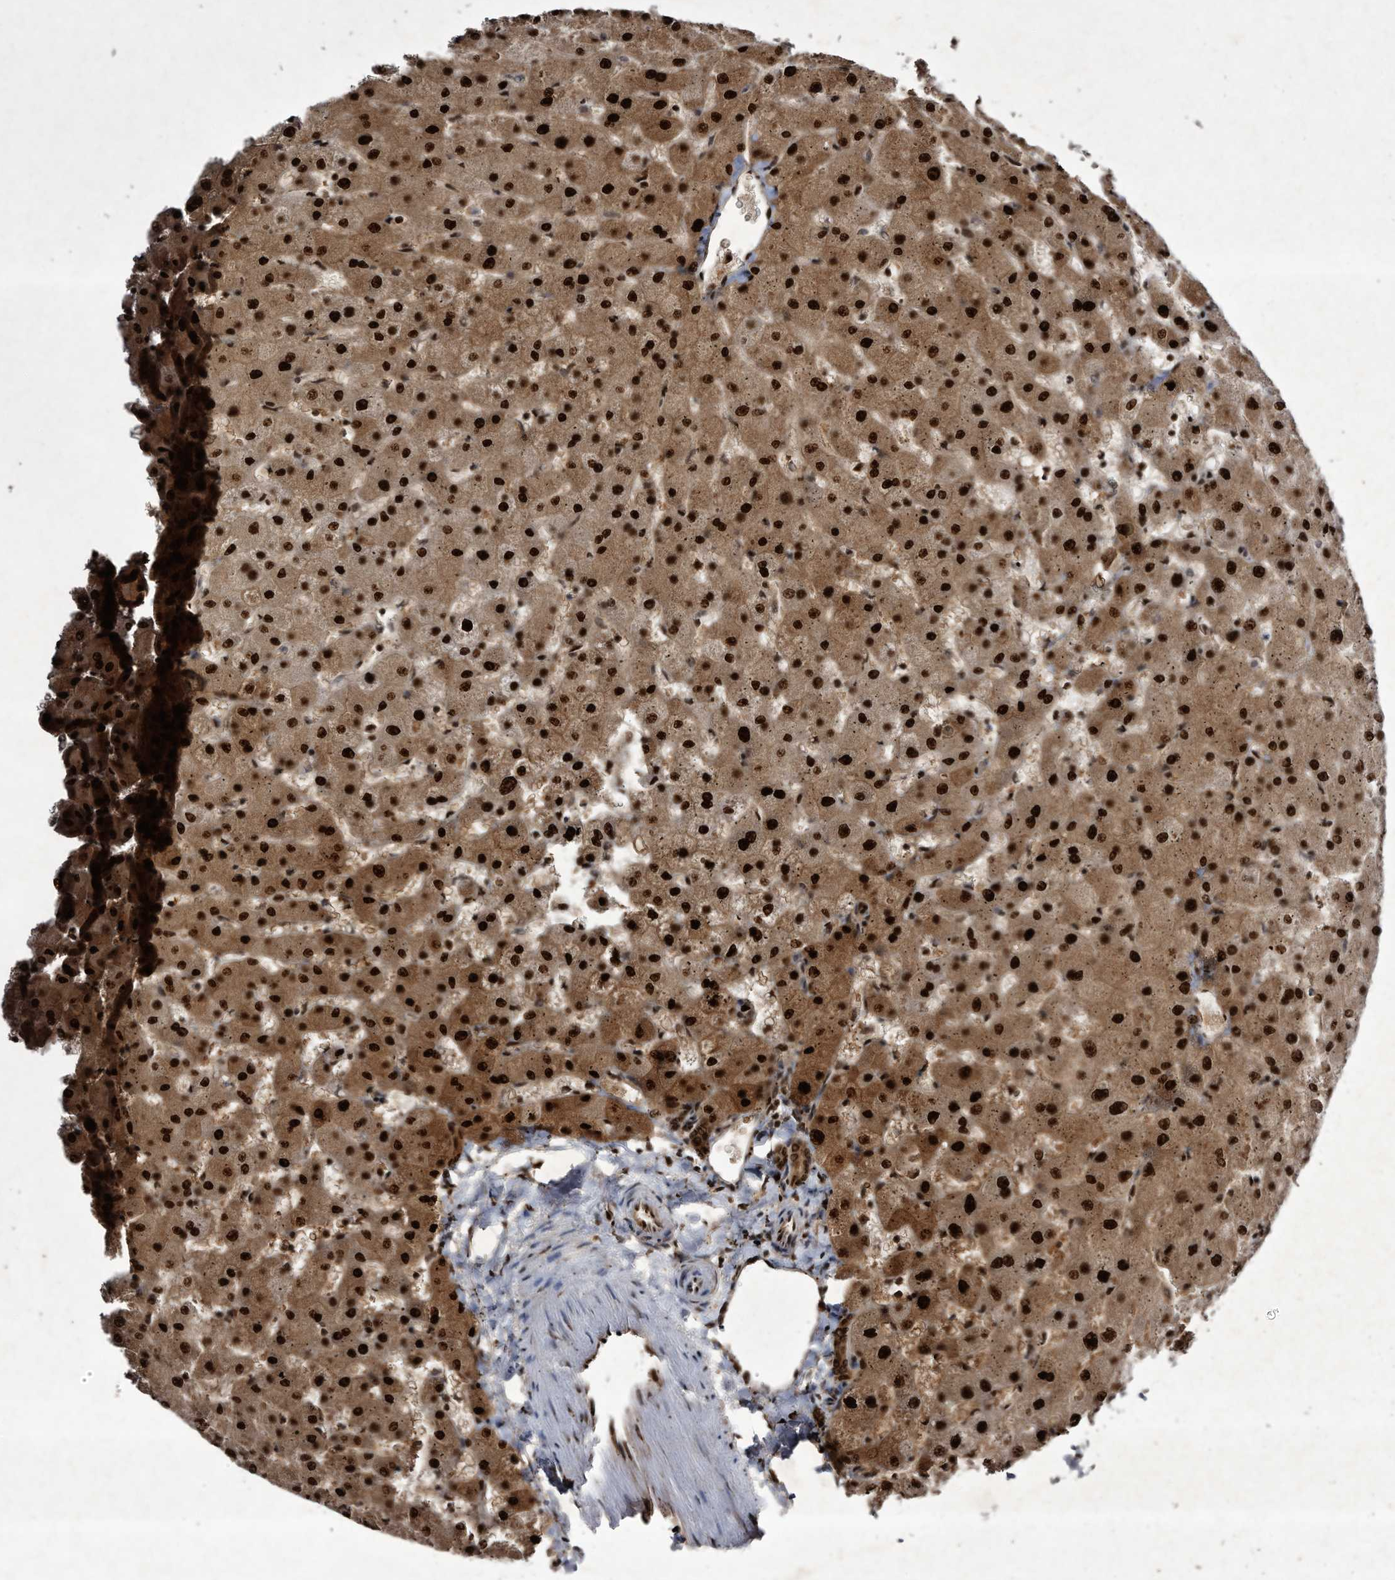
{"staining": {"intensity": "moderate", "quantity": ">75%", "location": "cytoplasmic/membranous,nuclear"}, "tissue": "liver", "cell_type": "Cholangiocytes", "image_type": "normal", "snomed": [{"axis": "morphology", "description": "Normal tissue, NOS"}, {"axis": "topography", "description": "Liver"}], "caption": "Cholangiocytes exhibit medium levels of moderate cytoplasmic/membranous,nuclear expression in approximately >75% of cells in normal human liver.", "gene": "RAD23B", "patient": {"sex": "female", "age": 63}}